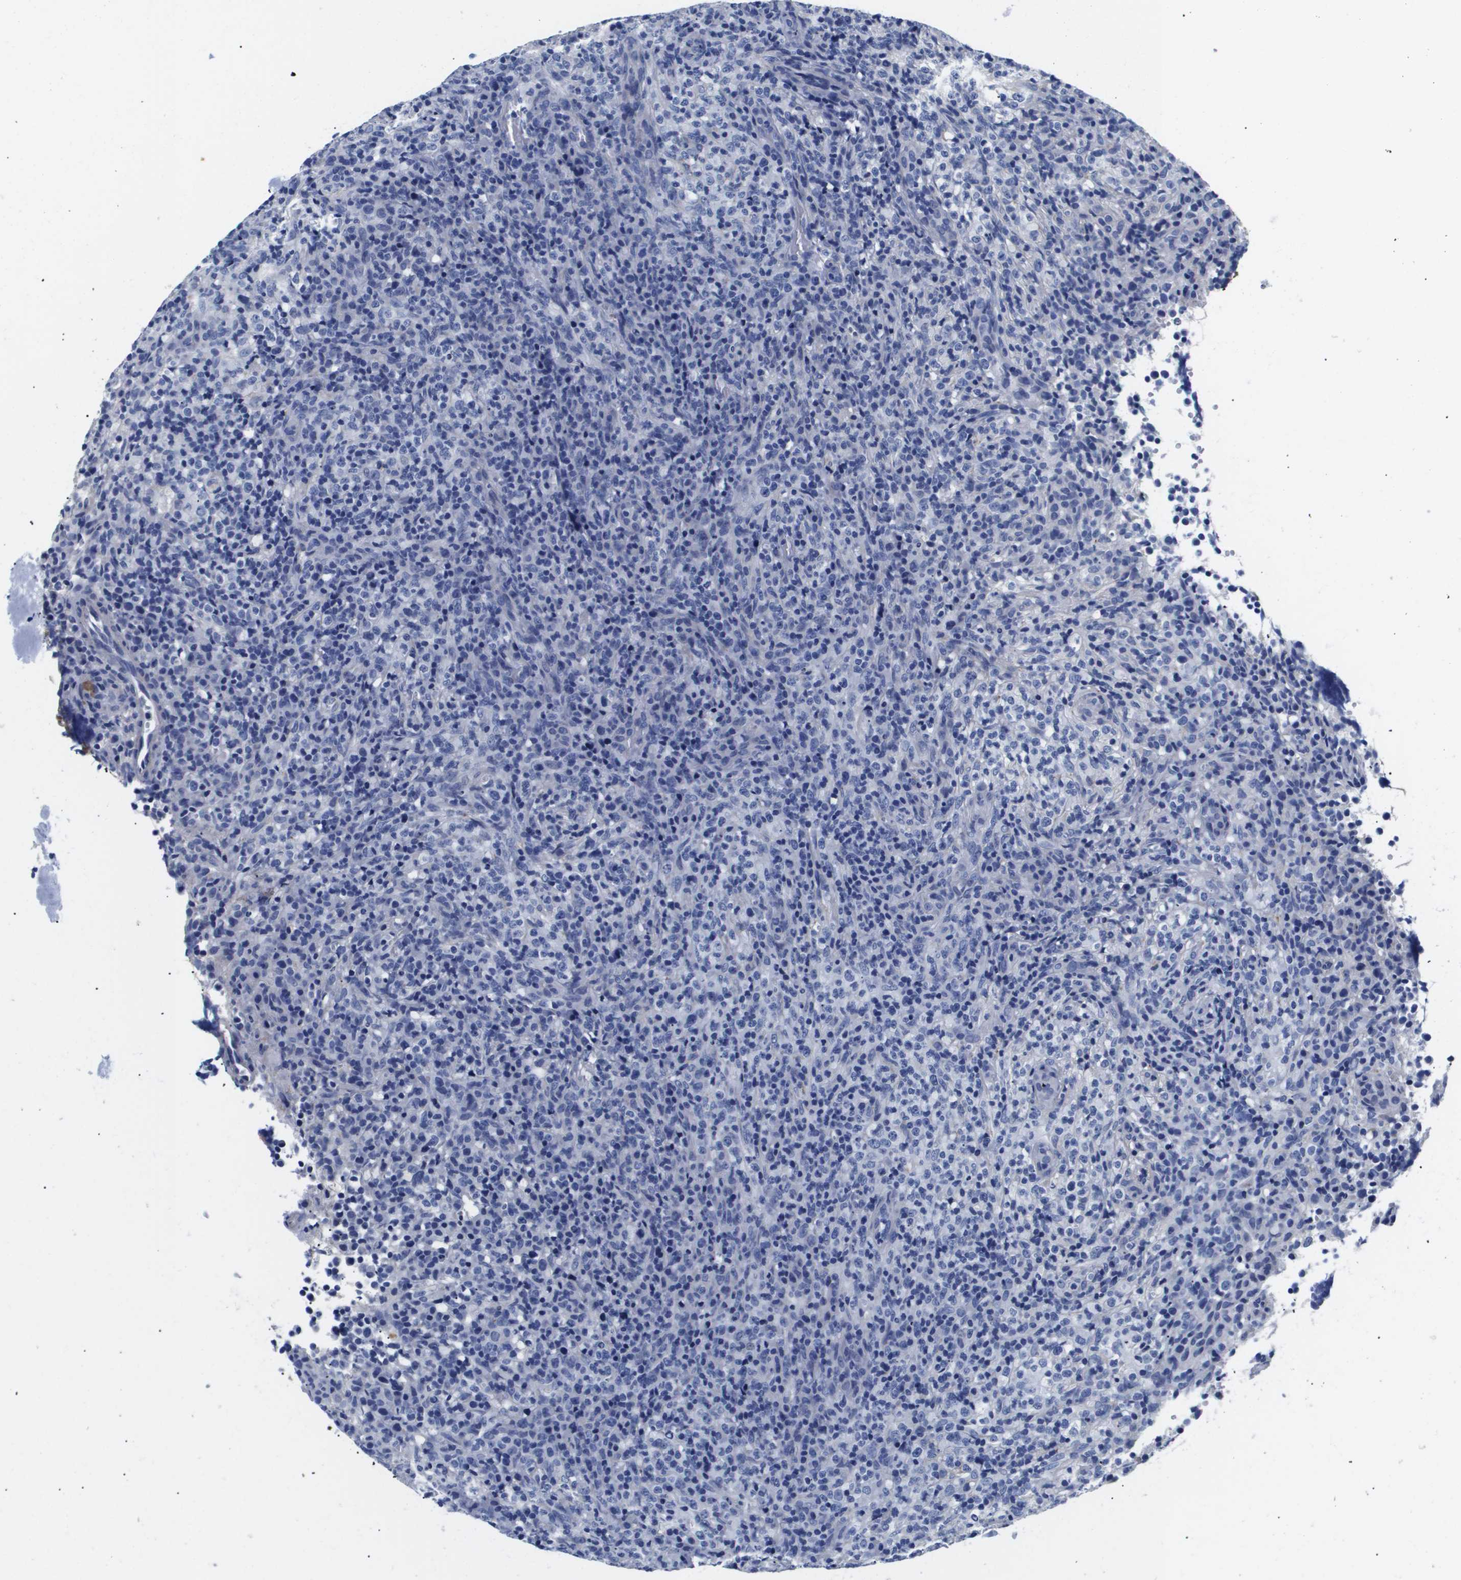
{"staining": {"intensity": "negative", "quantity": "none", "location": "none"}, "tissue": "lymphoma", "cell_type": "Tumor cells", "image_type": "cancer", "snomed": [{"axis": "morphology", "description": "Malignant lymphoma, non-Hodgkin's type, High grade"}, {"axis": "topography", "description": "Lymph node"}], "caption": "High magnification brightfield microscopy of malignant lymphoma, non-Hodgkin's type (high-grade) stained with DAB (3,3'-diaminobenzidine) (brown) and counterstained with hematoxylin (blue): tumor cells show no significant staining. Brightfield microscopy of immunohistochemistry stained with DAB (brown) and hematoxylin (blue), captured at high magnification.", "gene": "ATP6V0A4", "patient": {"sex": "female", "age": 76}}